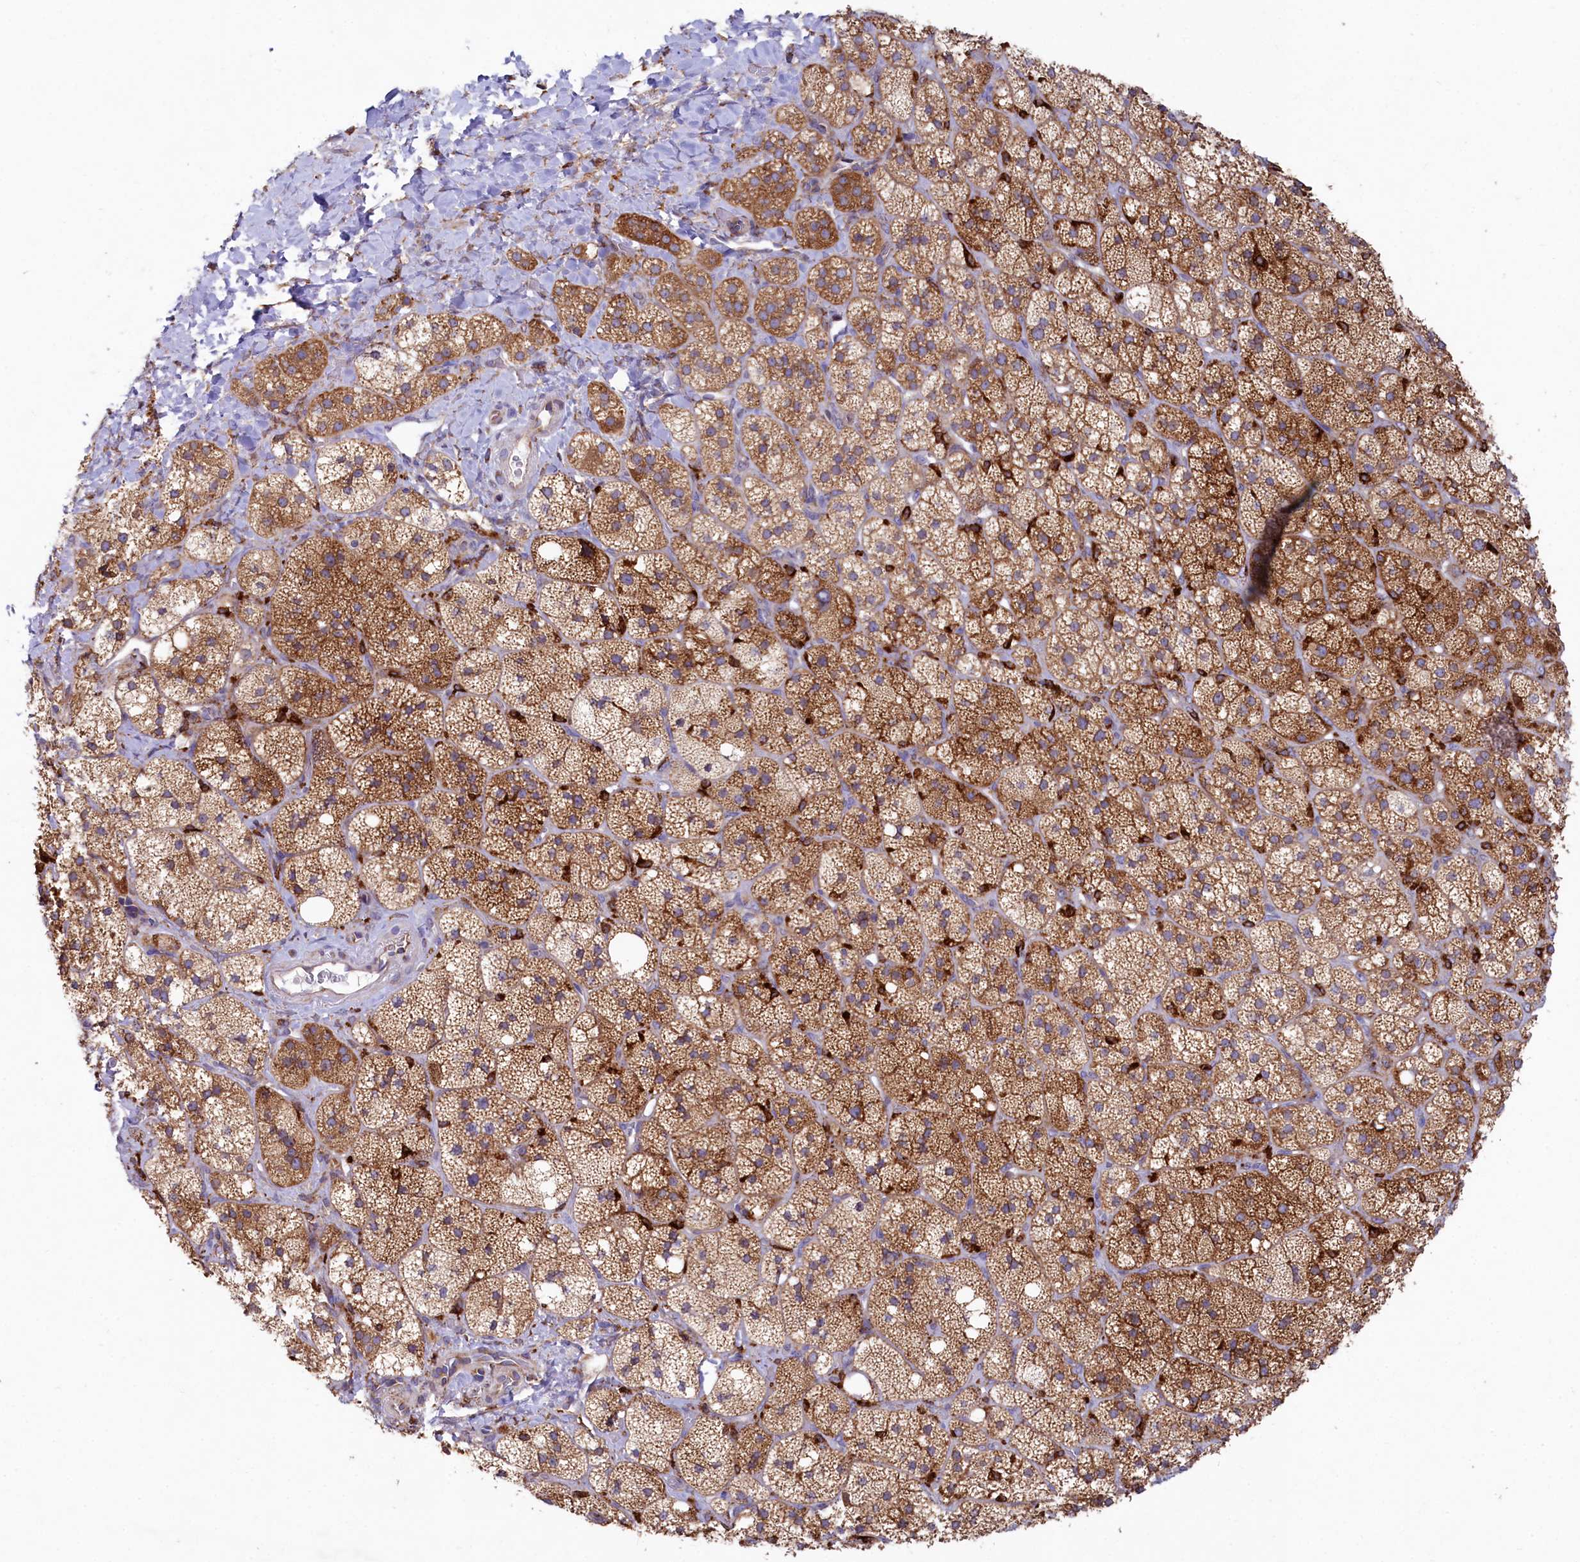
{"staining": {"intensity": "strong", "quantity": ">75%", "location": "cytoplasmic/membranous"}, "tissue": "adrenal gland", "cell_type": "Glandular cells", "image_type": "normal", "snomed": [{"axis": "morphology", "description": "Normal tissue, NOS"}, {"axis": "topography", "description": "Adrenal gland"}], "caption": "This photomicrograph exhibits IHC staining of normal adrenal gland, with high strong cytoplasmic/membranous staining in approximately >75% of glandular cells.", "gene": "CHID1", "patient": {"sex": "male", "age": 61}}